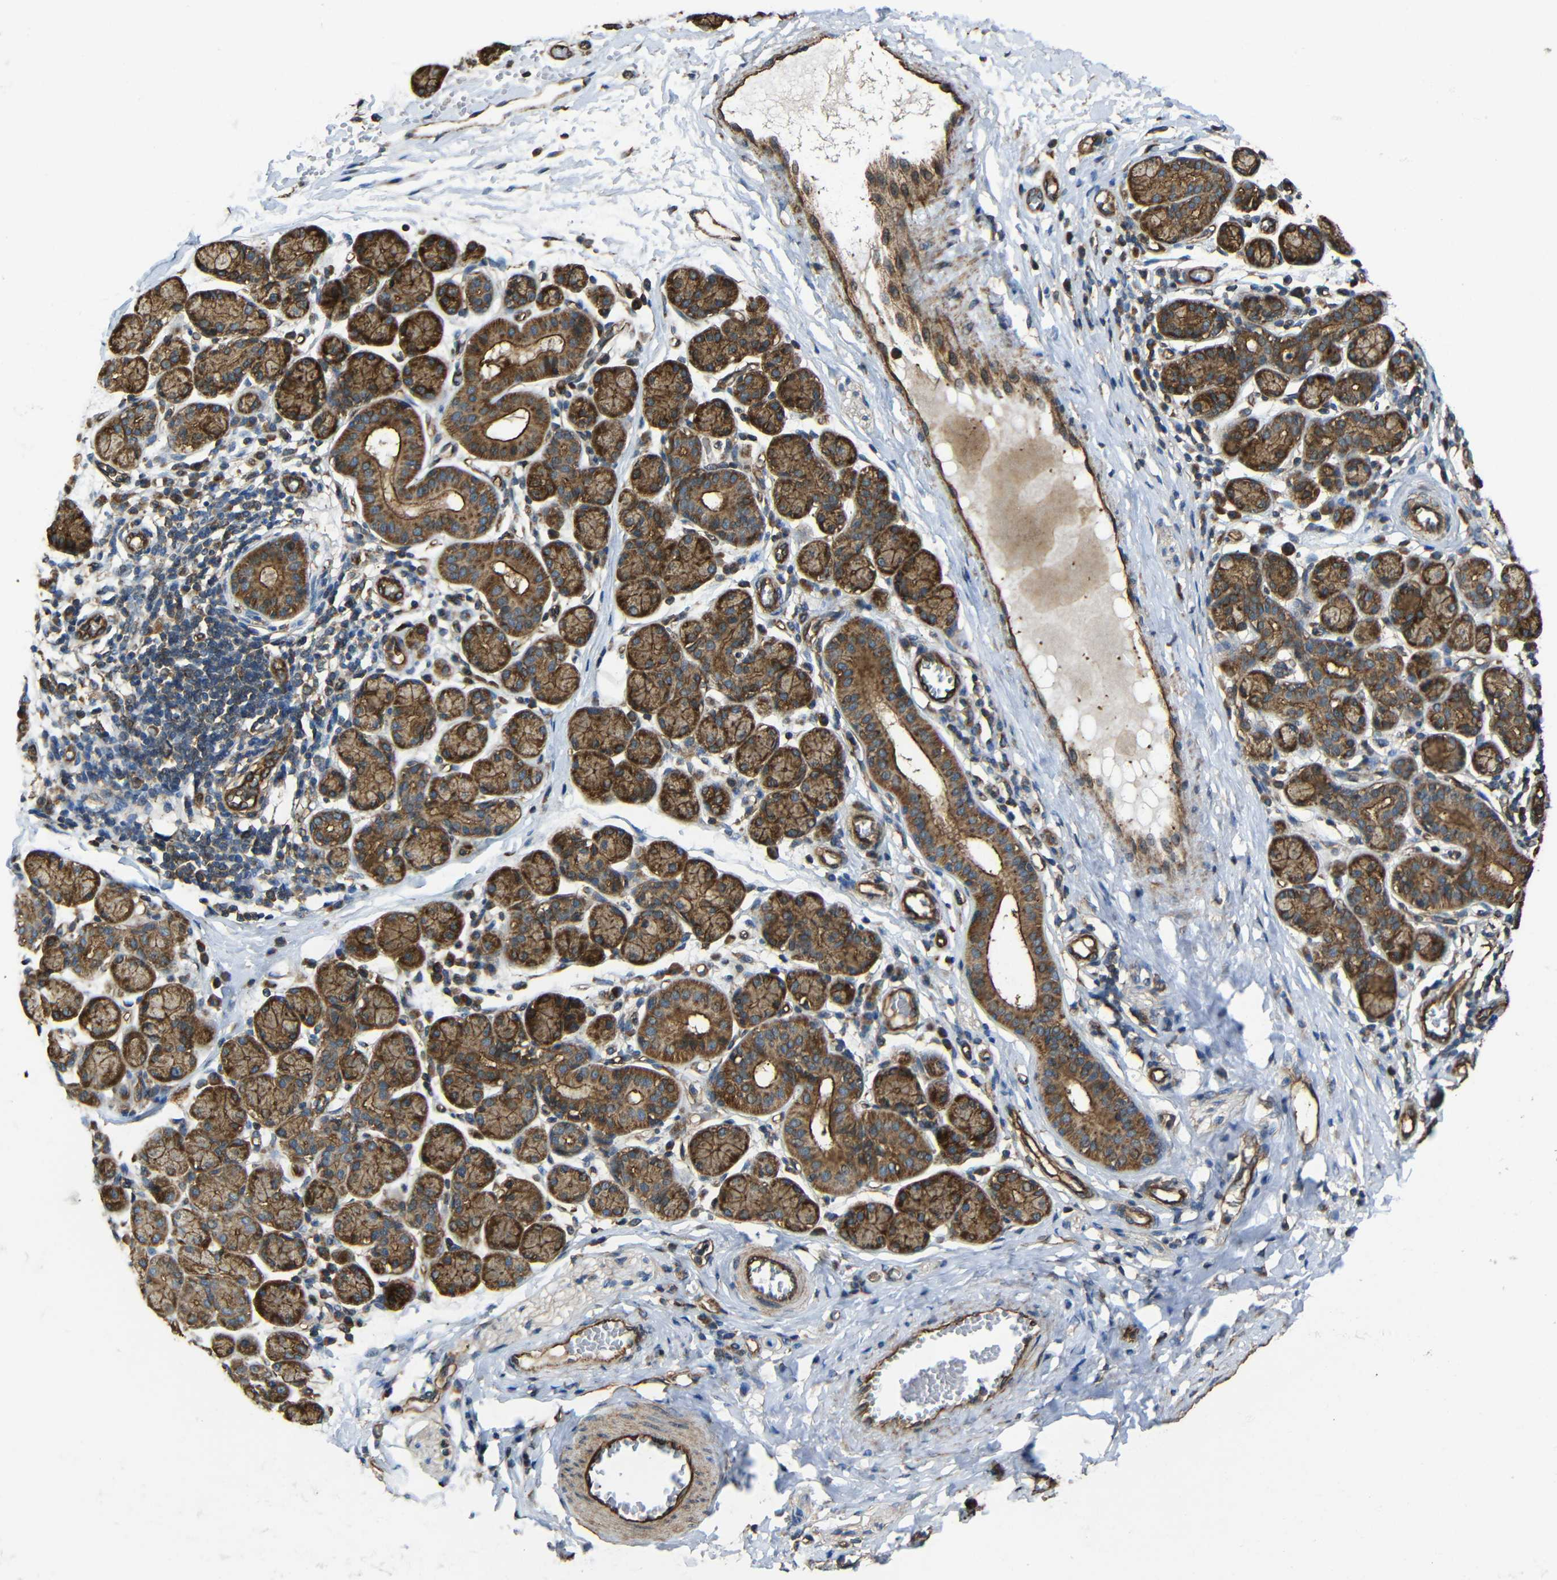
{"staining": {"intensity": "strong", "quantity": ">75%", "location": "cytoplasmic/membranous"}, "tissue": "salivary gland", "cell_type": "Glandular cells", "image_type": "normal", "snomed": [{"axis": "morphology", "description": "Normal tissue, NOS"}, {"axis": "morphology", "description": "Inflammation, NOS"}, {"axis": "topography", "description": "Lymph node"}, {"axis": "topography", "description": "Salivary gland"}], "caption": "Protein analysis of benign salivary gland demonstrates strong cytoplasmic/membranous staining in about >75% of glandular cells. Using DAB (3,3'-diaminobenzidine) (brown) and hematoxylin (blue) stains, captured at high magnification using brightfield microscopy.", "gene": "PTCH1", "patient": {"sex": "male", "age": 3}}